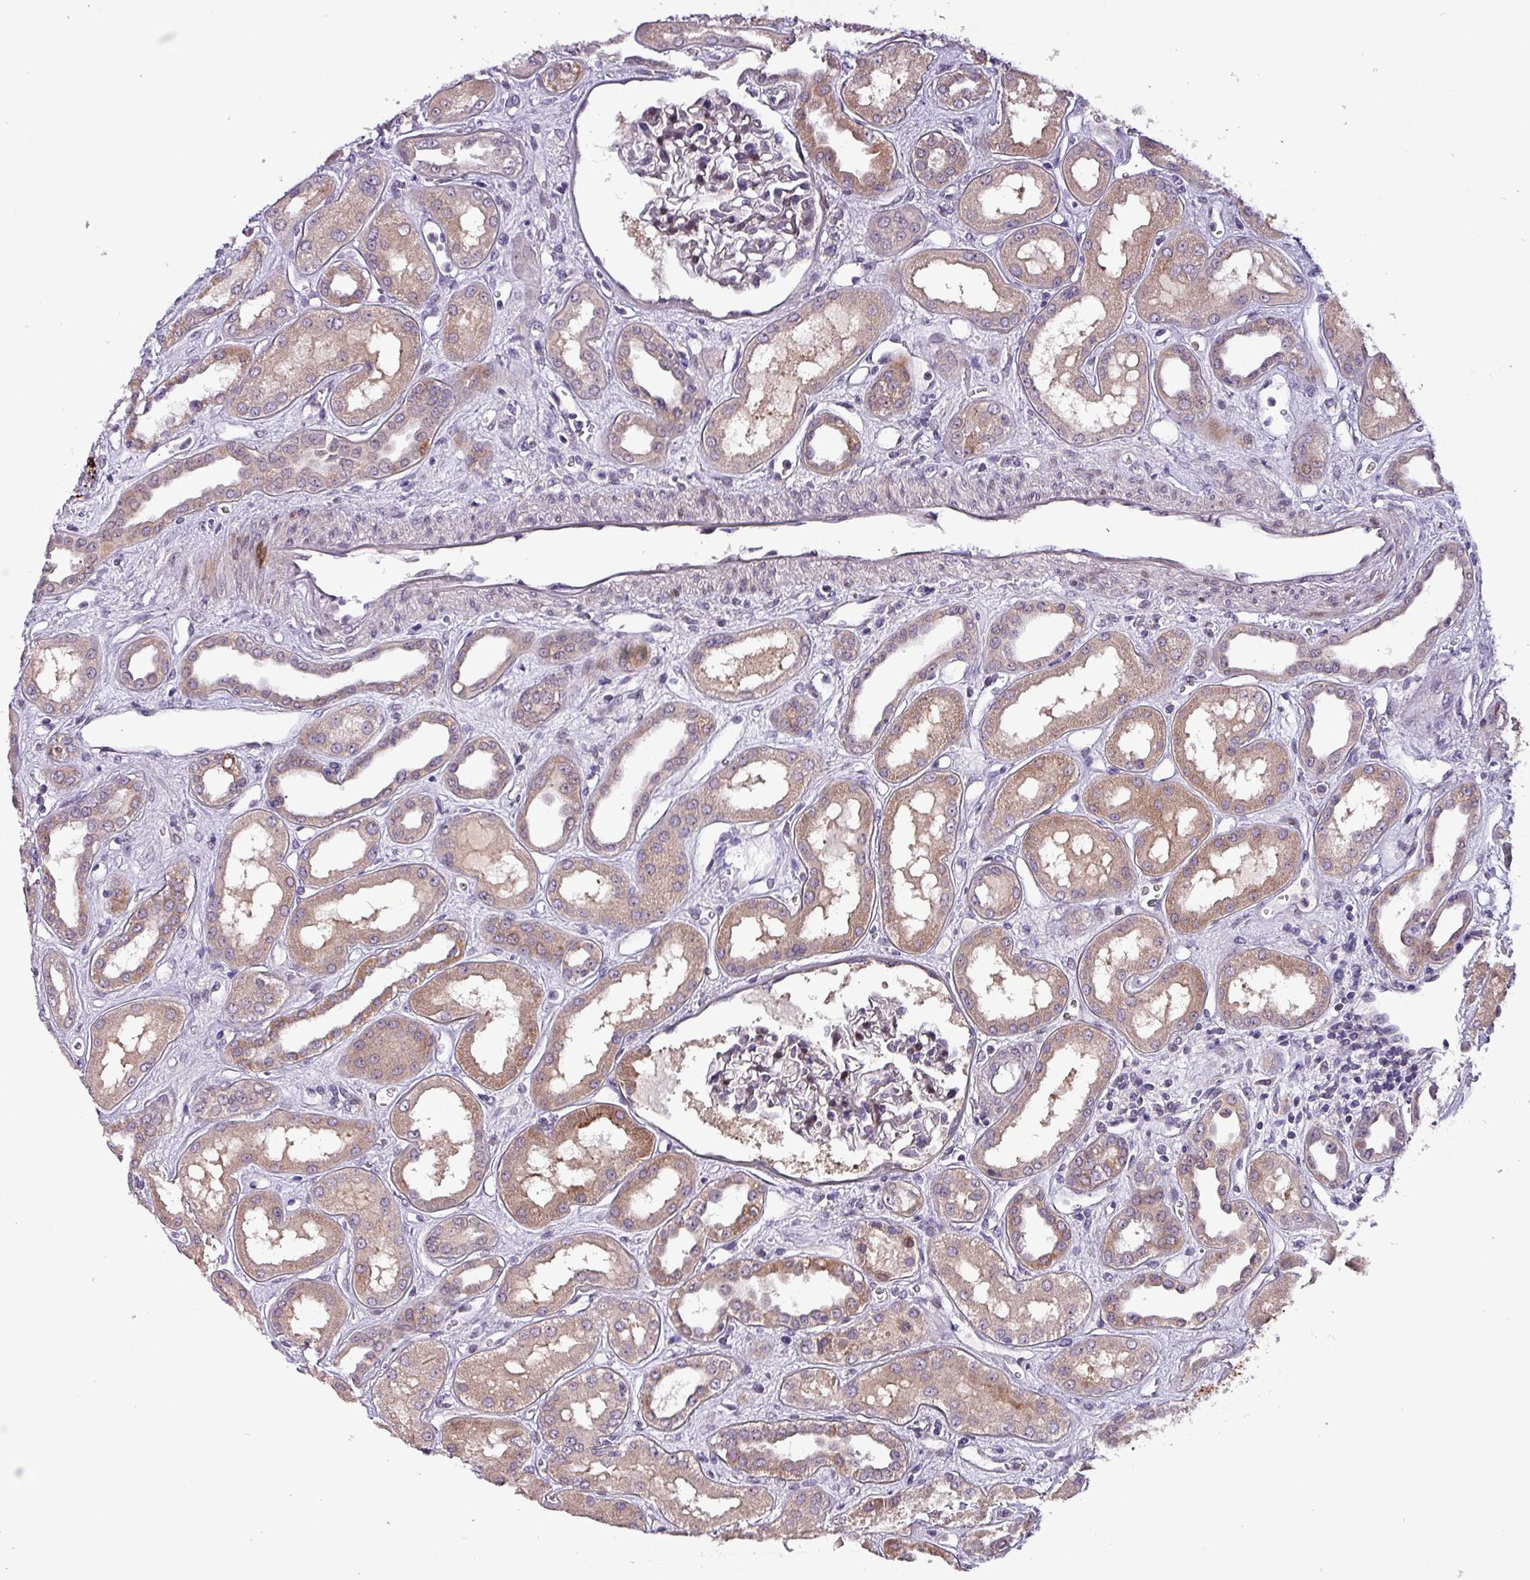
{"staining": {"intensity": "negative", "quantity": "none", "location": "none"}, "tissue": "kidney", "cell_type": "Cells in glomeruli", "image_type": "normal", "snomed": [{"axis": "morphology", "description": "Normal tissue, NOS"}, {"axis": "topography", "description": "Kidney"}], "caption": "Cells in glomeruli are negative for brown protein staining in unremarkable kidney. (Brightfield microscopy of DAB (3,3'-diaminobenzidine) immunohistochemistry (IHC) at high magnification).", "gene": "GRAPL", "patient": {"sex": "male", "age": 59}}